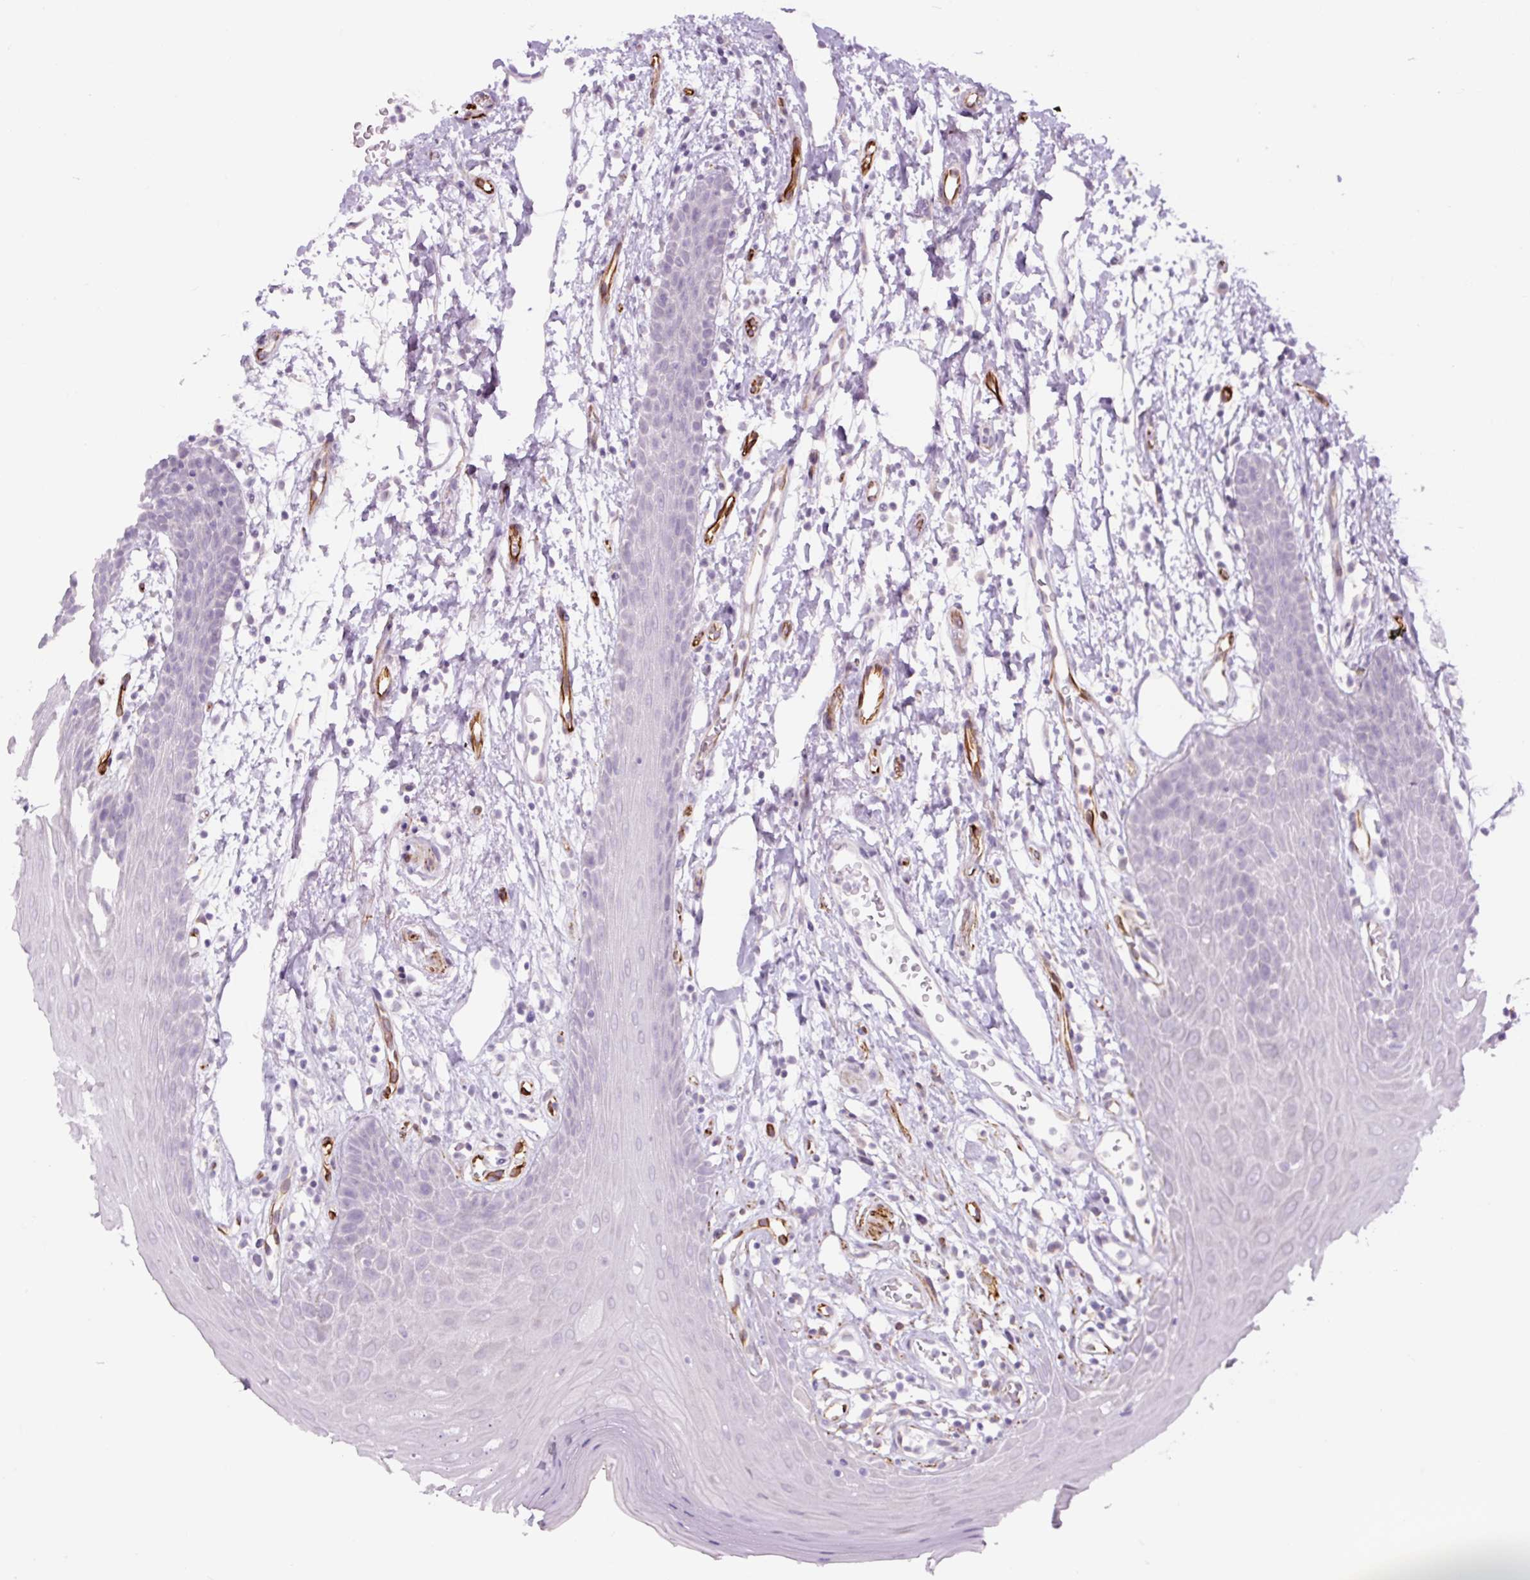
{"staining": {"intensity": "negative", "quantity": "none", "location": "none"}, "tissue": "oral mucosa", "cell_type": "Squamous epithelial cells", "image_type": "normal", "snomed": [{"axis": "morphology", "description": "Normal tissue, NOS"}, {"axis": "topography", "description": "Oral tissue"}, {"axis": "topography", "description": "Tounge, NOS"}], "caption": "Immunohistochemistry of normal oral mucosa displays no staining in squamous epithelial cells.", "gene": "NES", "patient": {"sex": "female", "age": 59}}